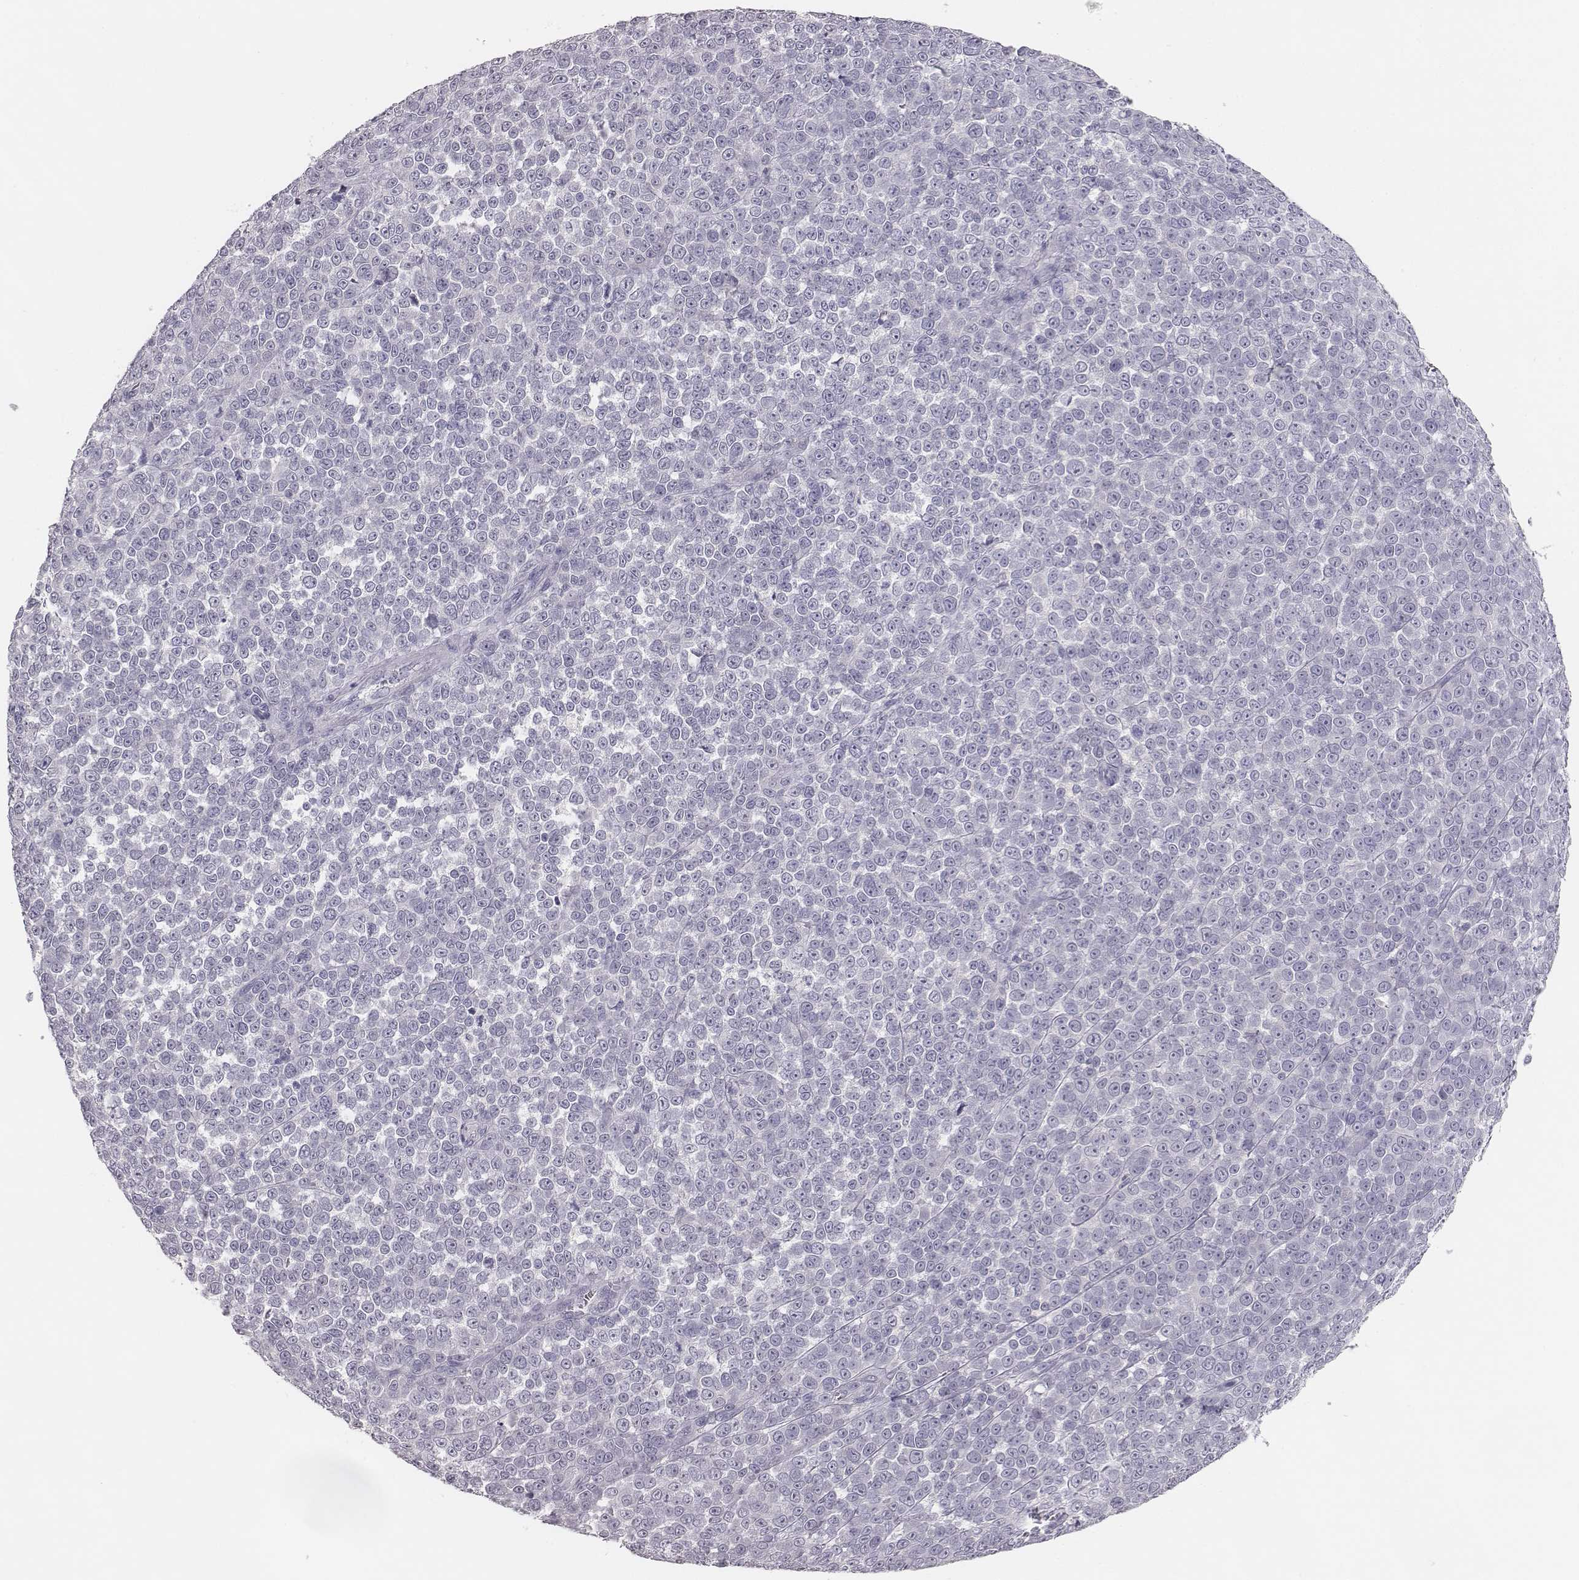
{"staining": {"intensity": "negative", "quantity": "none", "location": "none"}, "tissue": "melanoma", "cell_type": "Tumor cells", "image_type": "cancer", "snomed": [{"axis": "morphology", "description": "Malignant melanoma, NOS"}, {"axis": "topography", "description": "Skin"}], "caption": "The IHC photomicrograph has no significant expression in tumor cells of melanoma tissue.", "gene": "MYH6", "patient": {"sex": "female", "age": 95}}